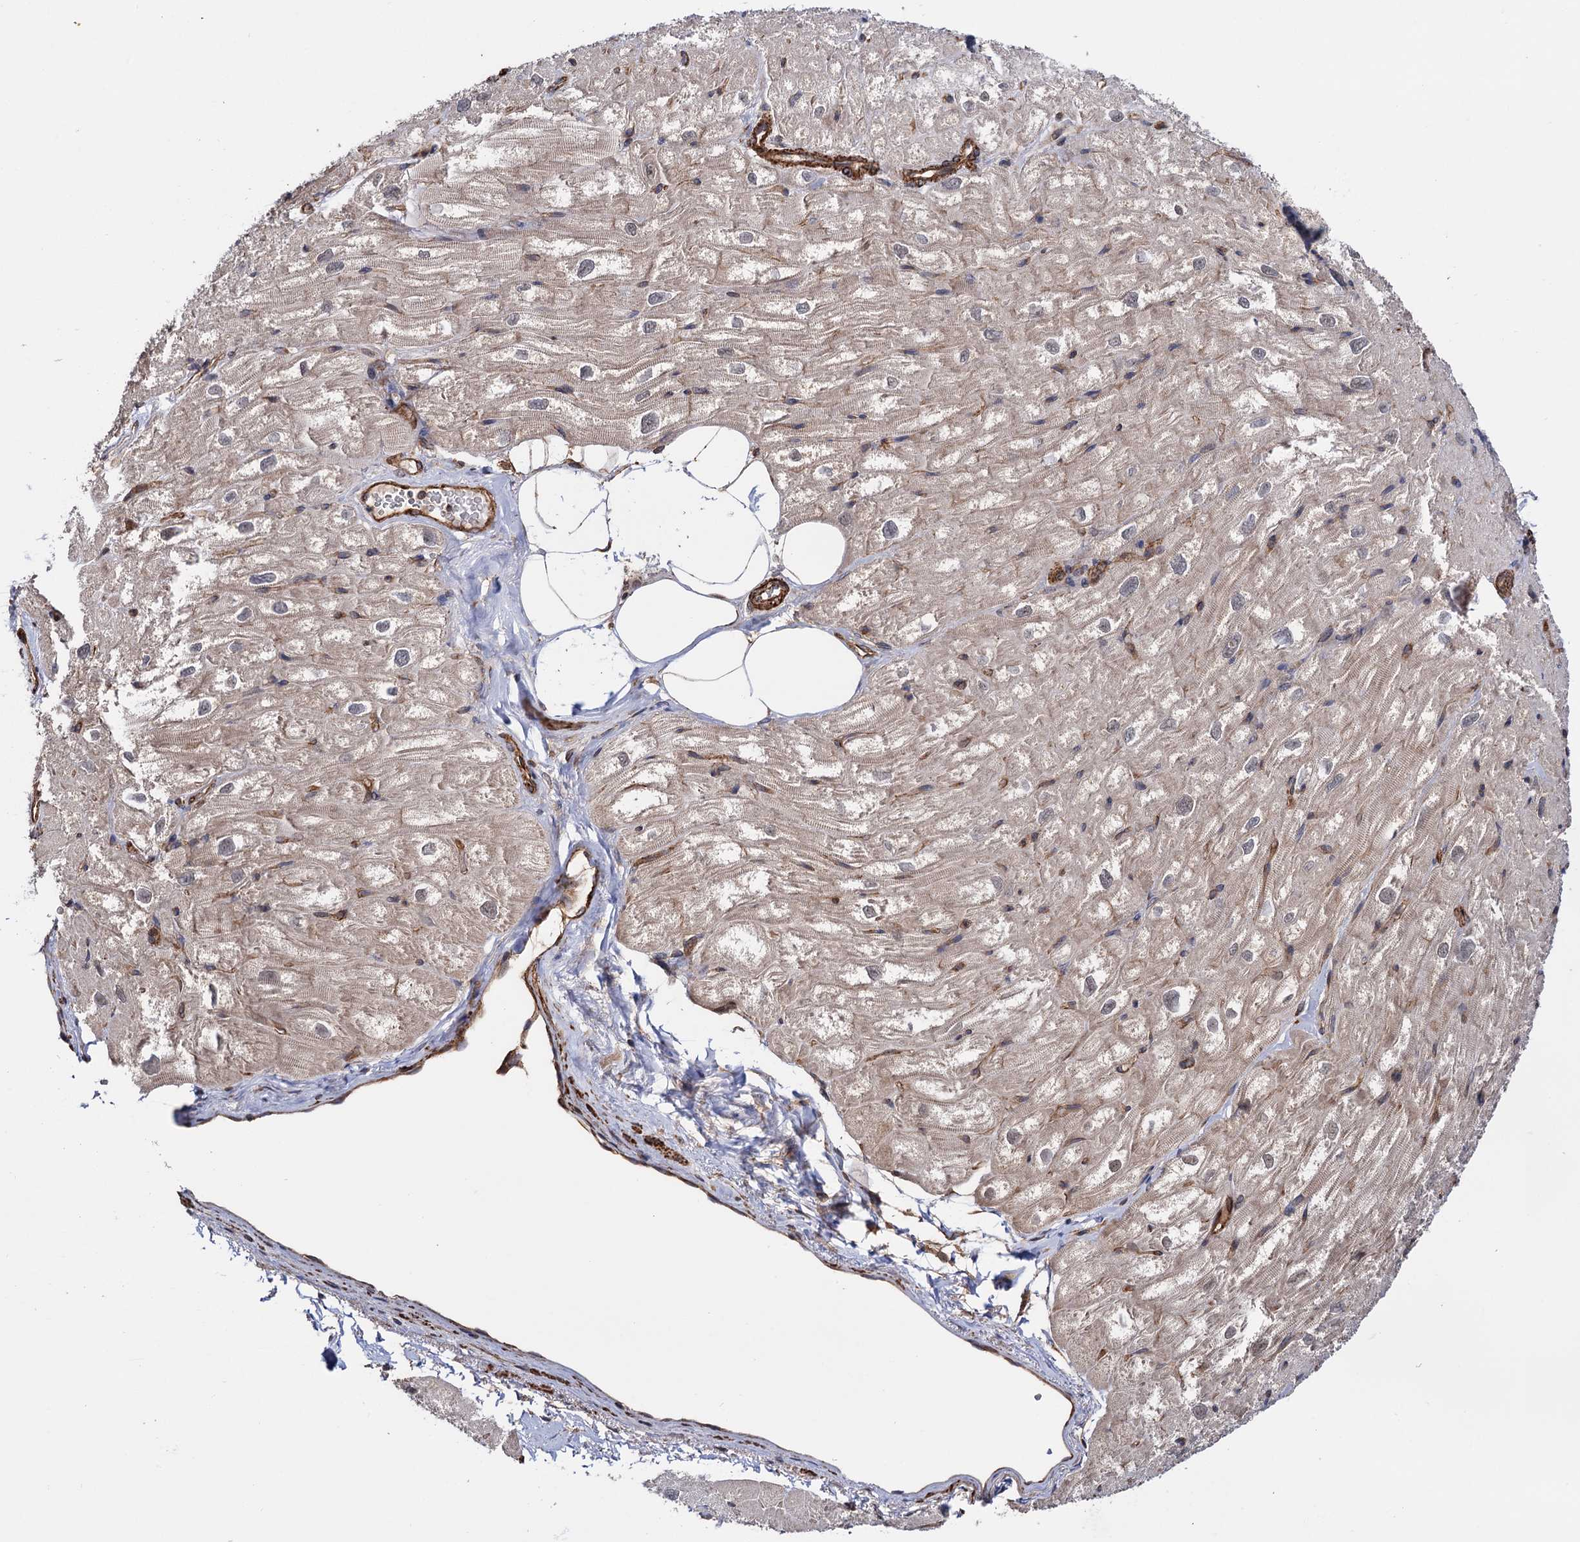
{"staining": {"intensity": "weak", "quantity": ">75%", "location": "cytoplasmic/membranous"}, "tissue": "heart muscle", "cell_type": "Cardiomyocytes", "image_type": "normal", "snomed": [{"axis": "morphology", "description": "Normal tissue, NOS"}, {"axis": "topography", "description": "Heart"}], "caption": "About >75% of cardiomyocytes in unremarkable heart muscle exhibit weak cytoplasmic/membranous protein expression as visualized by brown immunohistochemical staining.", "gene": "ATP8B4", "patient": {"sex": "male", "age": 50}}